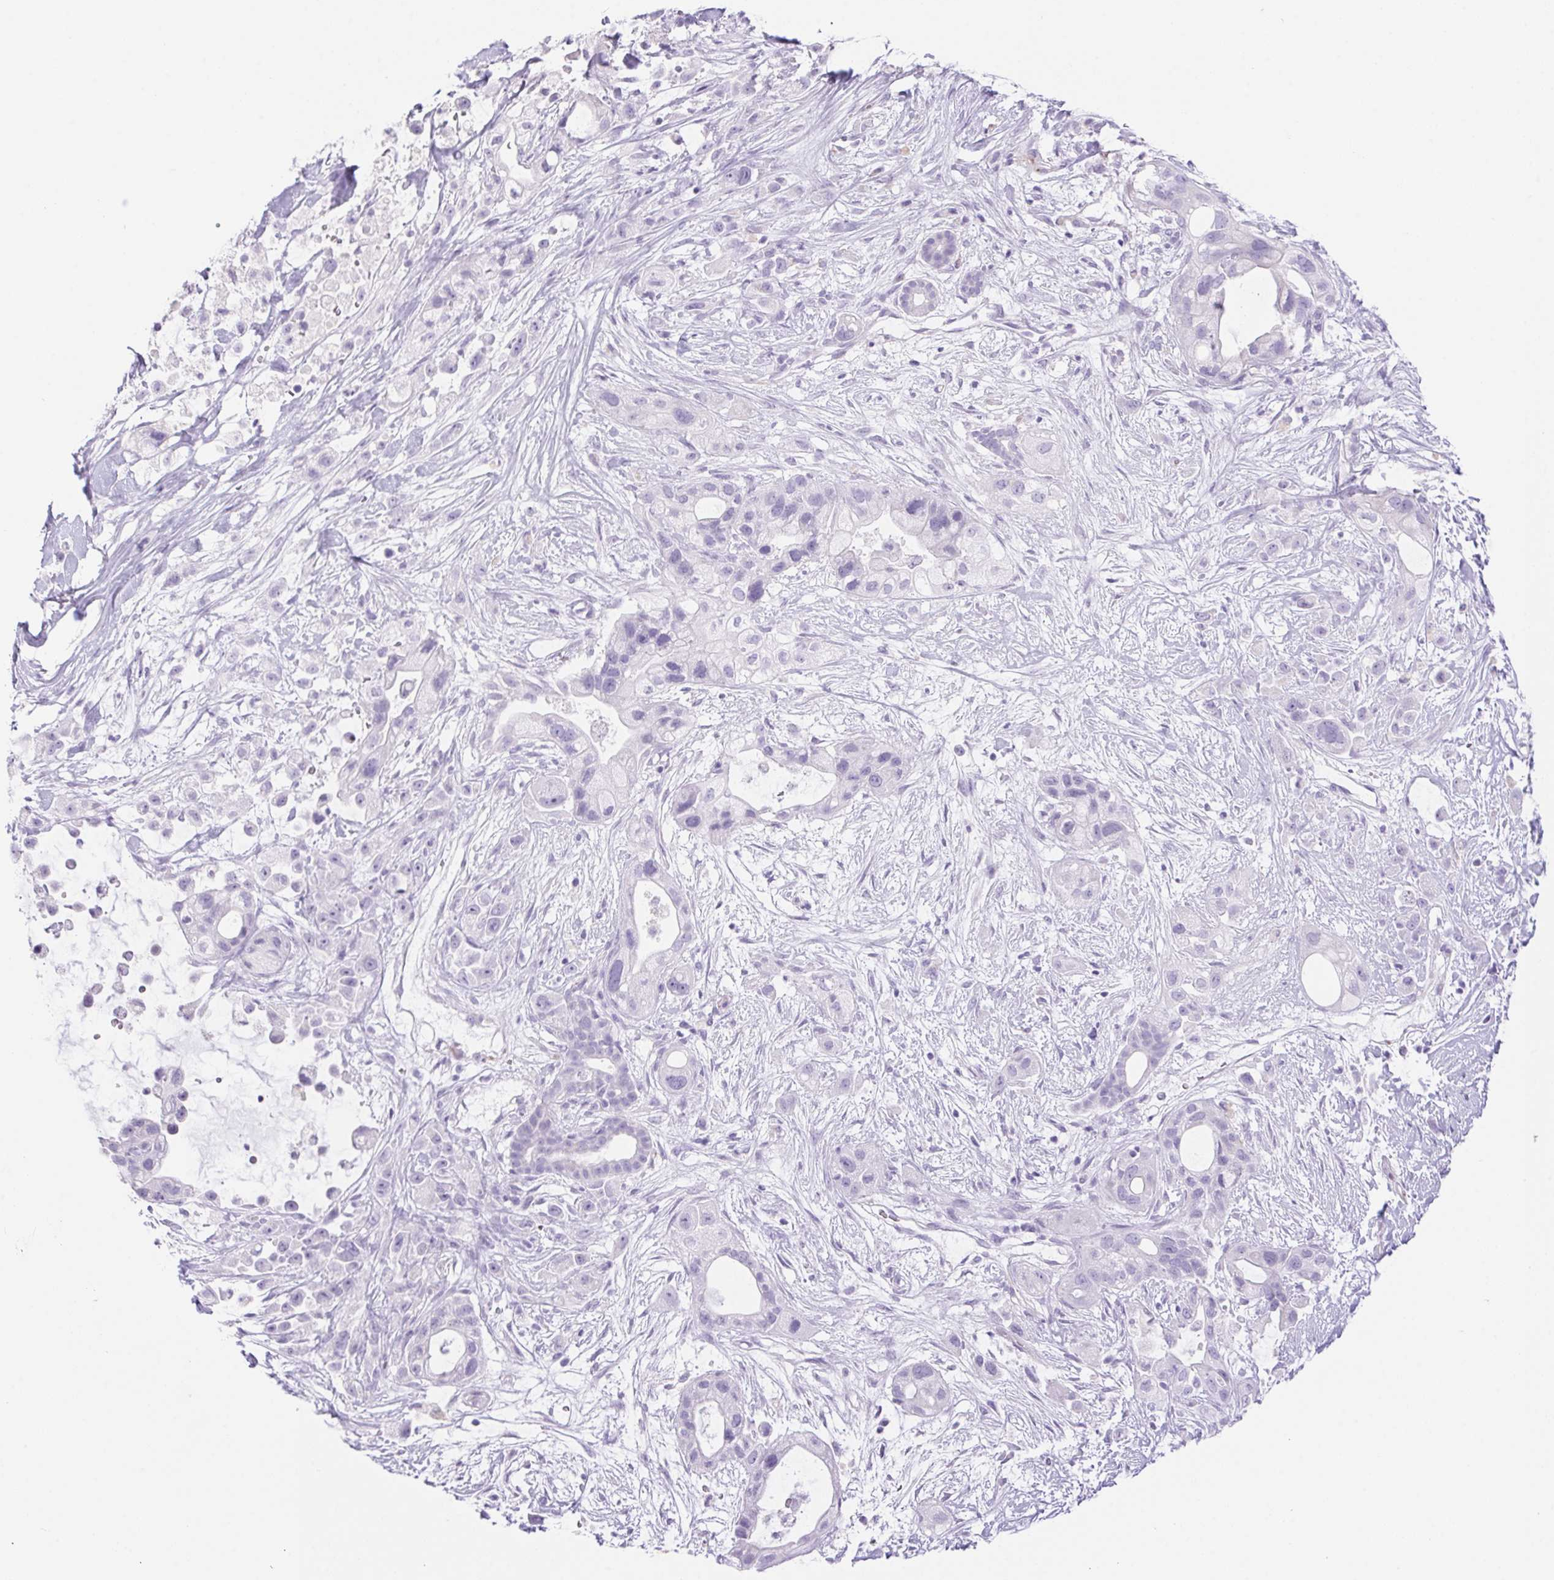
{"staining": {"intensity": "negative", "quantity": "none", "location": "none"}, "tissue": "pancreatic cancer", "cell_type": "Tumor cells", "image_type": "cancer", "snomed": [{"axis": "morphology", "description": "Adenocarcinoma, NOS"}, {"axis": "topography", "description": "Pancreas"}], "caption": "Micrograph shows no protein staining in tumor cells of pancreatic cancer tissue.", "gene": "ERP27", "patient": {"sex": "male", "age": 44}}